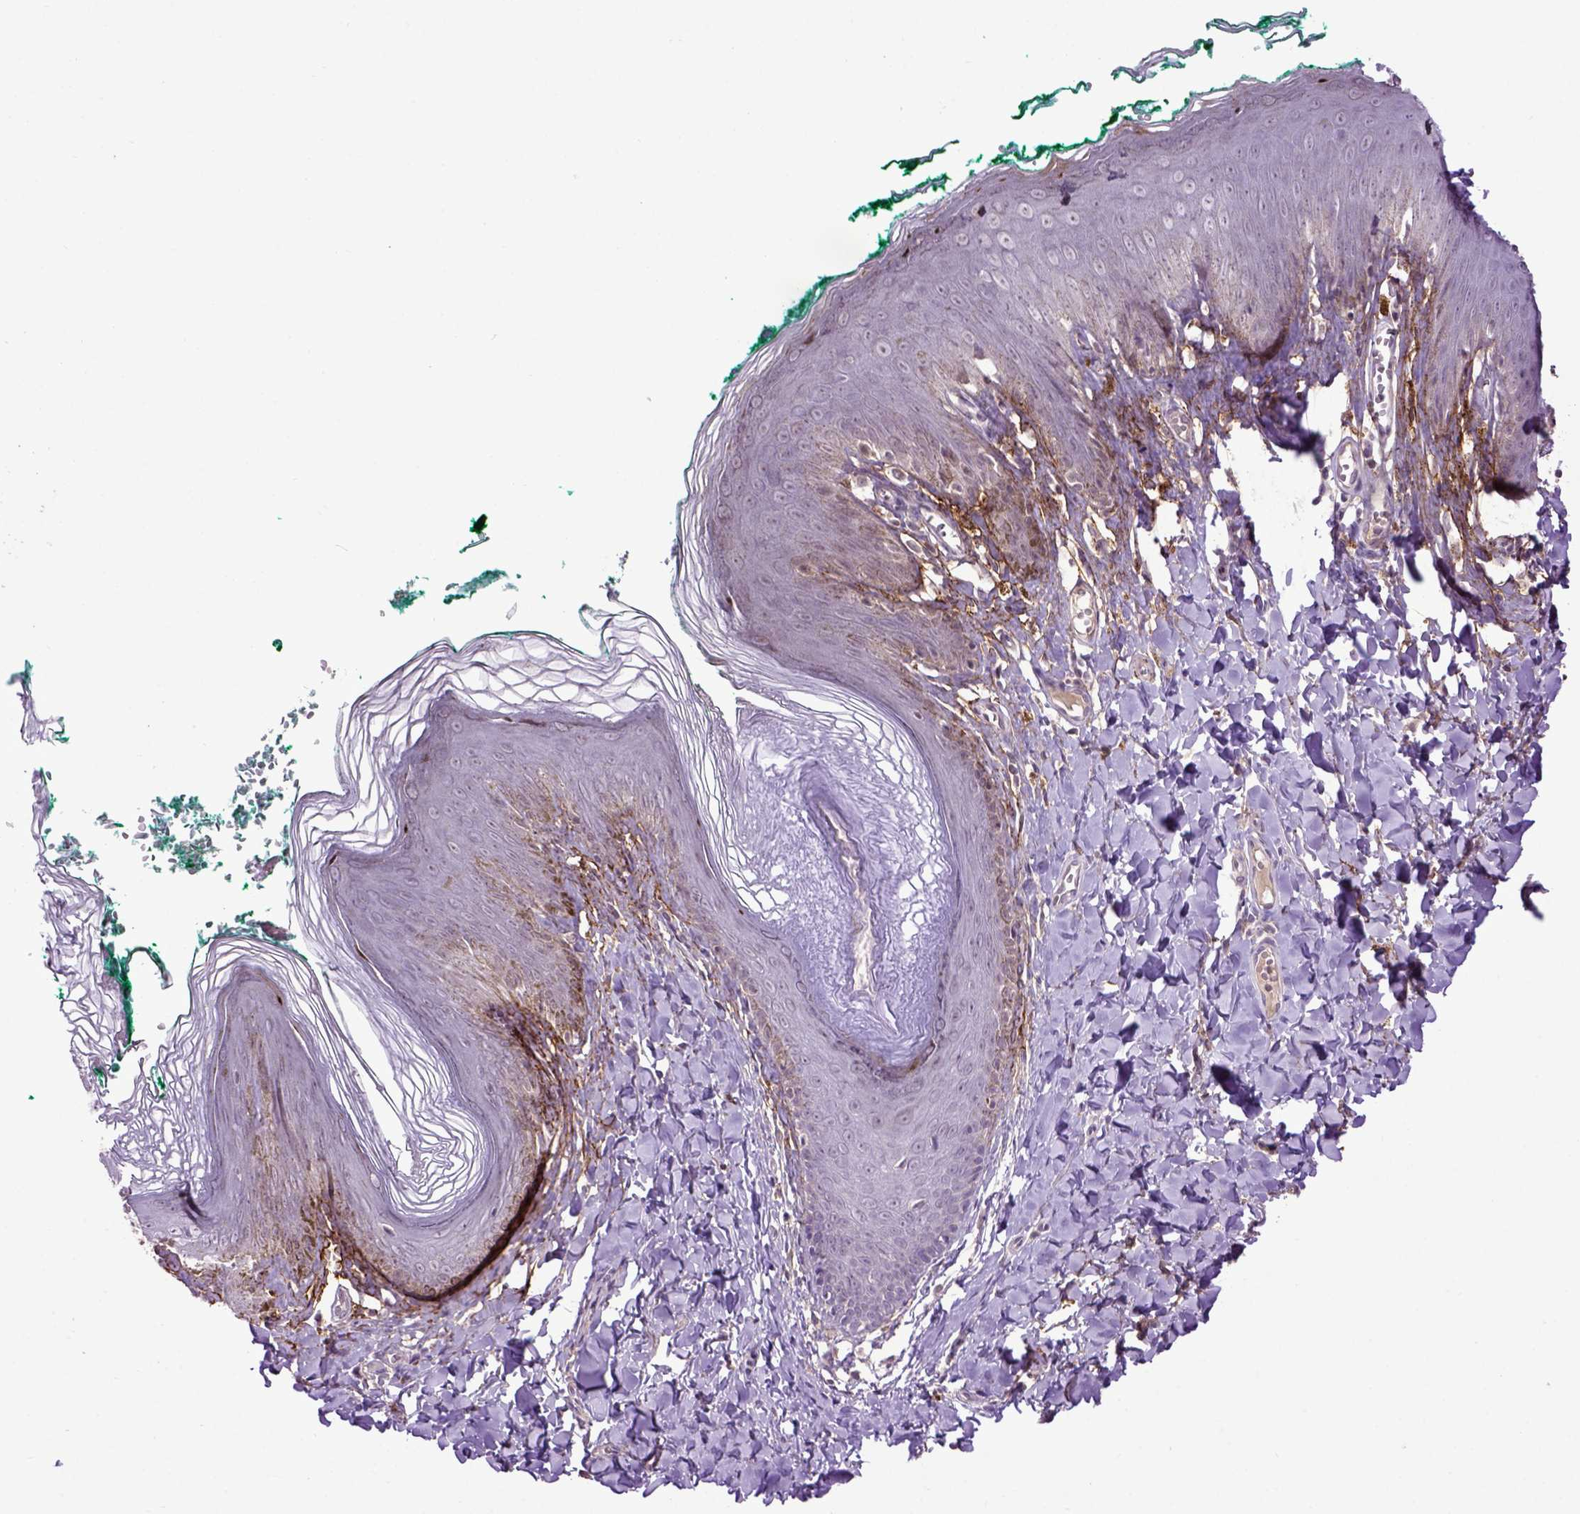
{"staining": {"intensity": "negative", "quantity": "none", "location": "none"}, "tissue": "skin", "cell_type": "Epidermal cells", "image_type": "normal", "snomed": [{"axis": "morphology", "description": "Normal tissue, NOS"}, {"axis": "topography", "description": "Vulva"}, {"axis": "topography", "description": "Peripheral nerve tissue"}], "caption": "Immunohistochemistry micrograph of unremarkable skin: skin stained with DAB reveals no significant protein expression in epidermal cells.", "gene": "EMILIN3", "patient": {"sex": "female", "age": 66}}